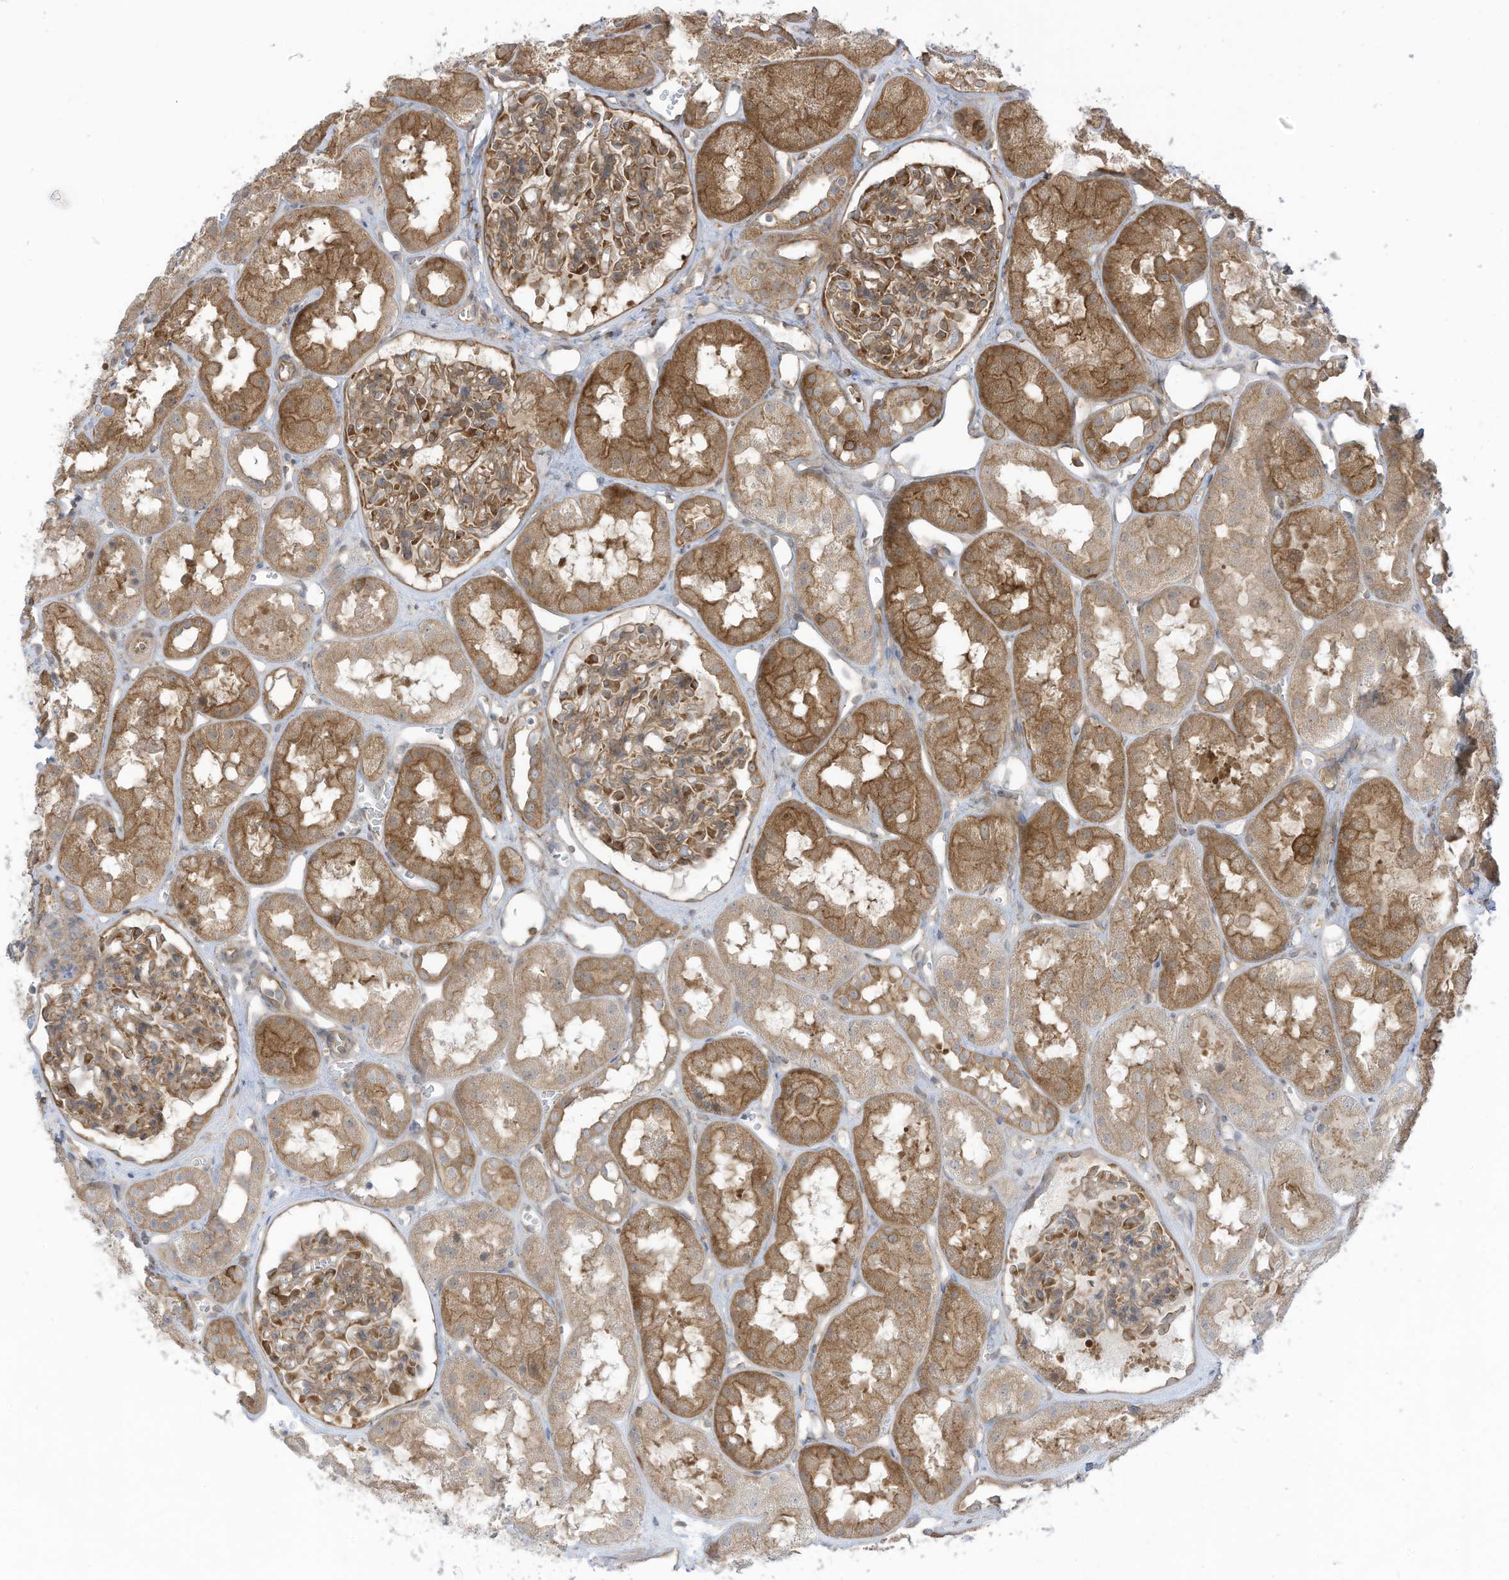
{"staining": {"intensity": "moderate", "quantity": "25%-75%", "location": "cytoplasmic/membranous"}, "tissue": "kidney", "cell_type": "Cells in glomeruli", "image_type": "normal", "snomed": [{"axis": "morphology", "description": "Normal tissue, NOS"}, {"axis": "topography", "description": "Kidney"}], "caption": "Immunohistochemical staining of benign kidney reveals moderate cytoplasmic/membranous protein expression in about 25%-75% of cells in glomeruli. Nuclei are stained in blue.", "gene": "REPS1", "patient": {"sex": "male", "age": 16}}